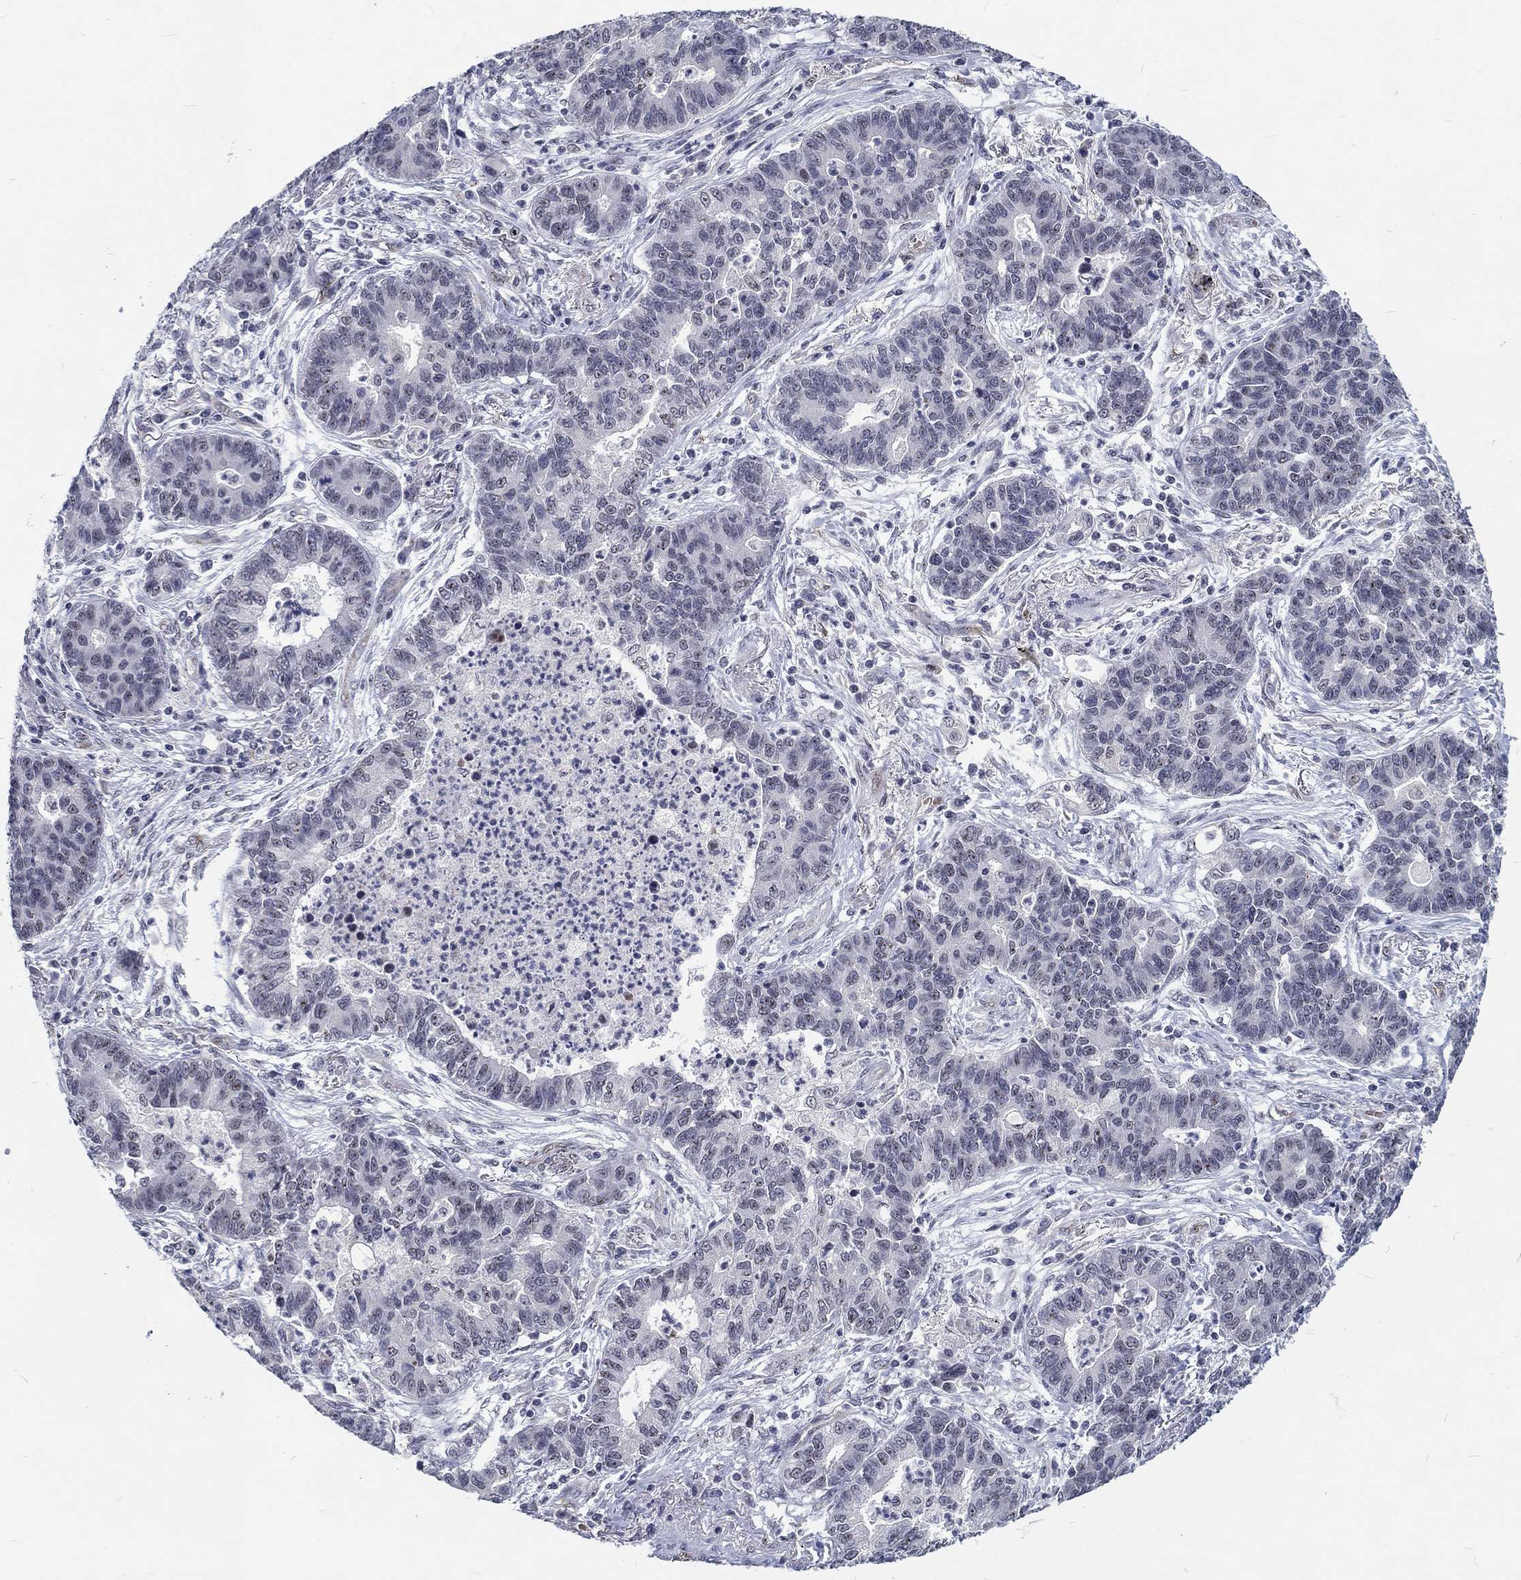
{"staining": {"intensity": "negative", "quantity": "none", "location": "none"}, "tissue": "lung cancer", "cell_type": "Tumor cells", "image_type": "cancer", "snomed": [{"axis": "morphology", "description": "Adenocarcinoma, NOS"}, {"axis": "topography", "description": "Lung"}], "caption": "The IHC image has no significant staining in tumor cells of lung cancer (adenocarcinoma) tissue. Nuclei are stained in blue.", "gene": "ZBED1", "patient": {"sex": "female", "age": 57}}